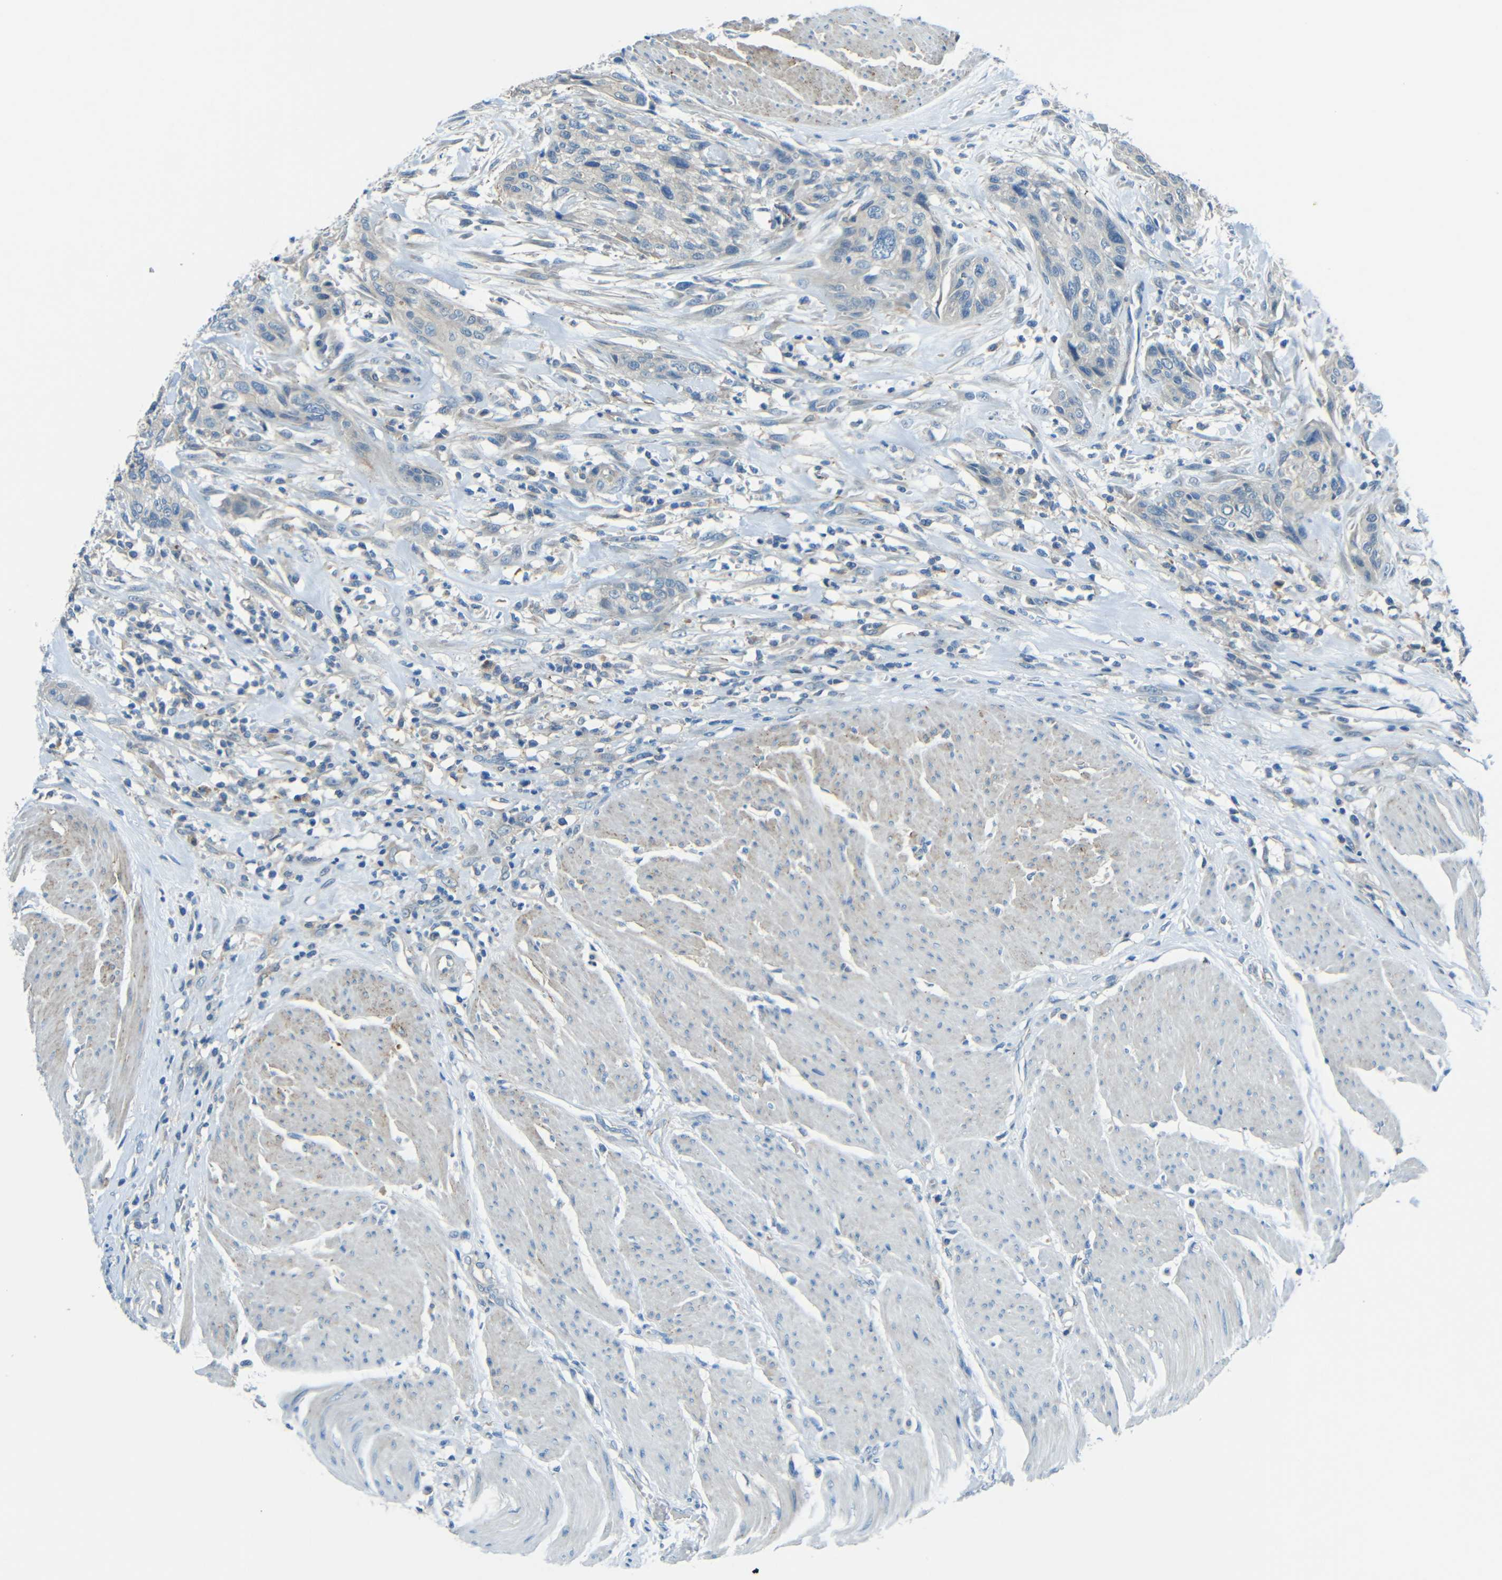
{"staining": {"intensity": "negative", "quantity": "none", "location": "none"}, "tissue": "urothelial cancer", "cell_type": "Tumor cells", "image_type": "cancer", "snomed": [{"axis": "morphology", "description": "Urothelial carcinoma, High grade"}, {"axis": "topography", "description": "Urinary bladder"}], "caption": "The histopathology image exhibits no staining of tumor cells in urothelial carcinoma (high-grade).", "gene": "CYP26B1", "patient": {"sex": "male", "age": 35}}